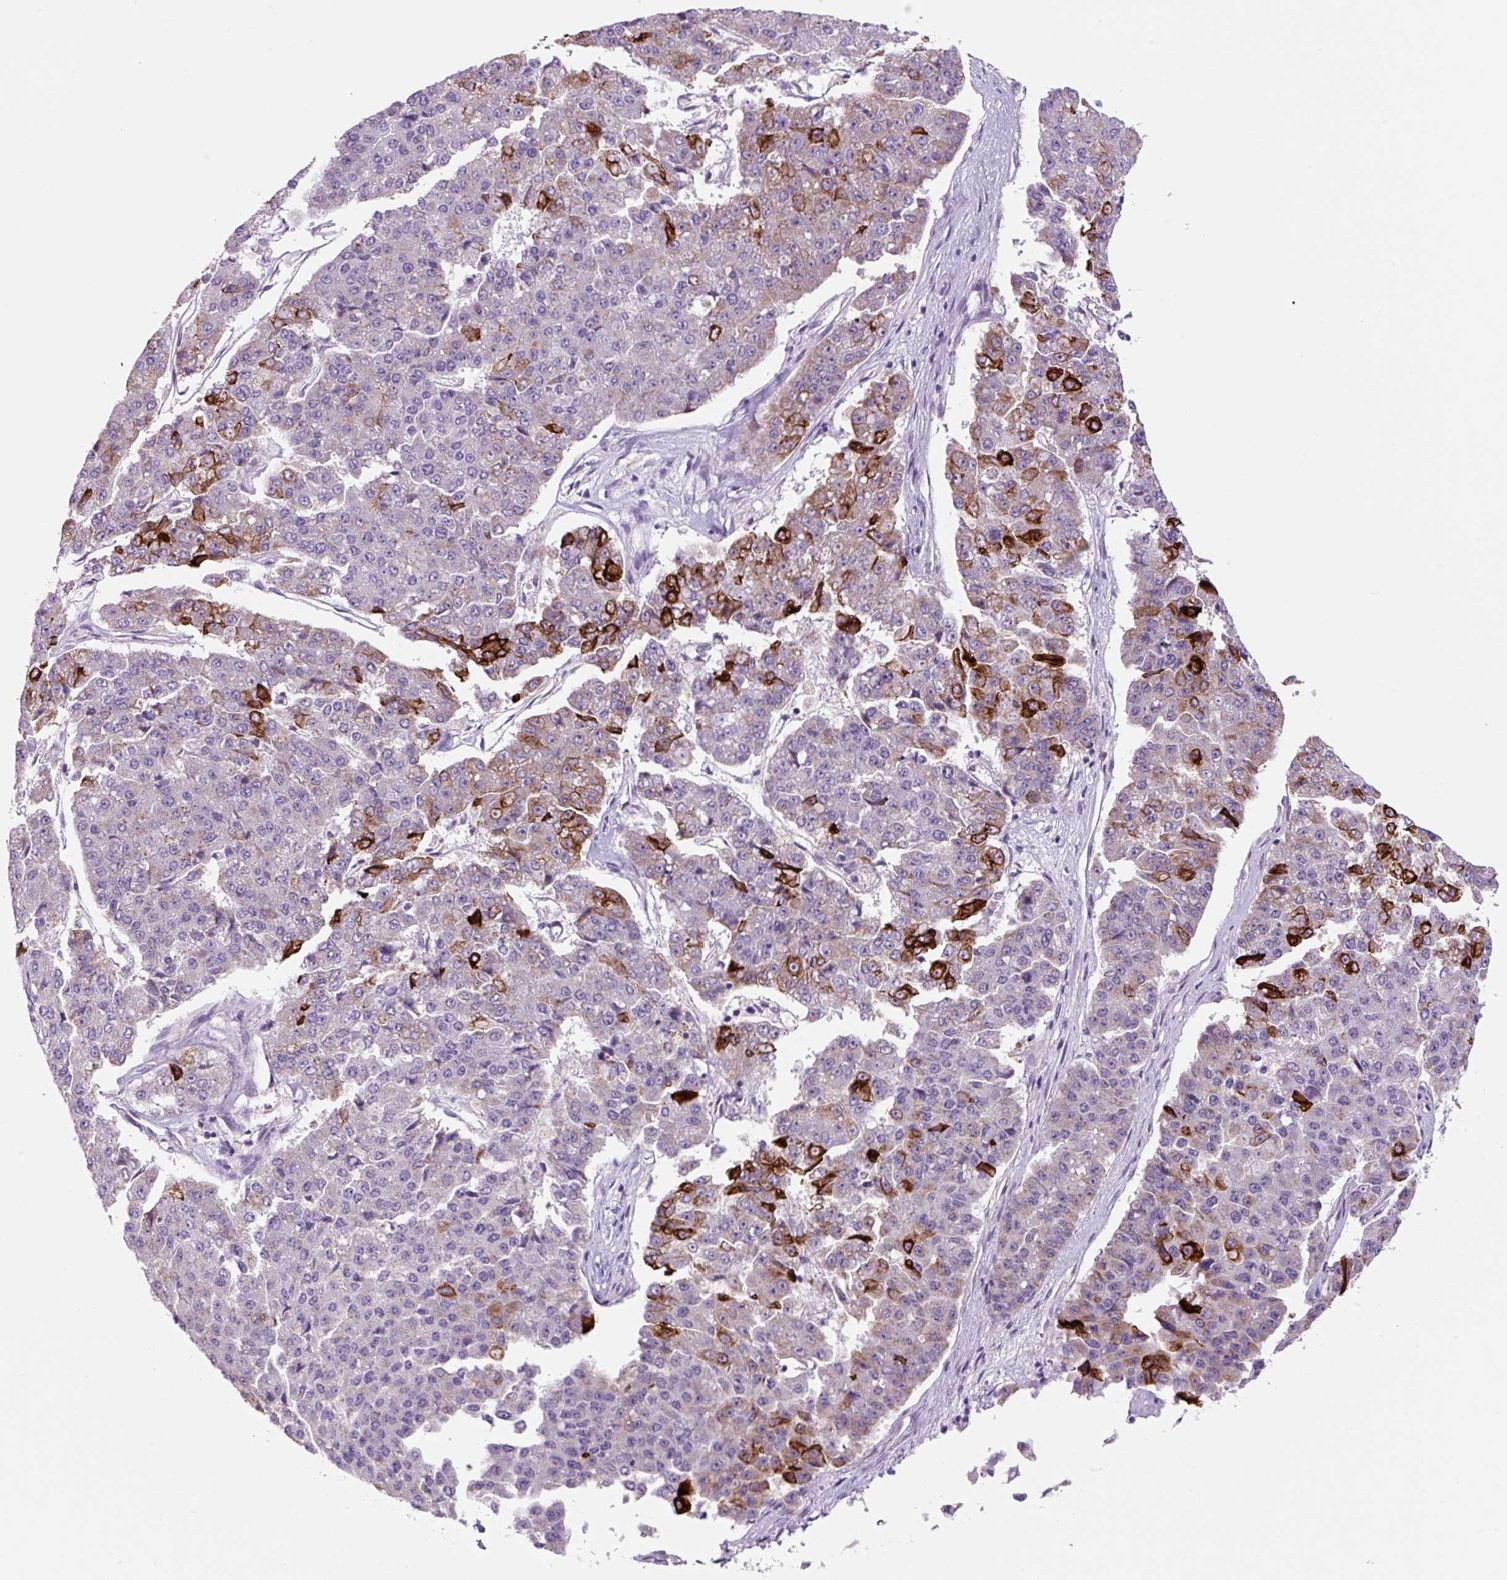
{"staining": {"intensity": "strong", "quantity": "25%-75%", "location": "cytoplasmic/membranous"}, "tissue": "pancreatic cancer", "cell_type": "Tumor cells", "image_type": "cancer", "snomed": [{"axis": "morphology", "description": "Adenocarcinoma, NOS"}, {"axis": "topography", "description": "Pancreas"}], "caption": "DAB (3,3'-diaminobenzidine) immunohistochemical staining of human pancreatic adenocarcinoma displays strong cytoplasmic/membranous protein staining in approximately 25%-75% of tumor cells. The staining was performed using DAB to visualize the protein expression in brown, while the nuclei were stained in blue with hematoxylin (Magnification: 20x).", "gene": "OGDHL", "patient": {"sex": "male", "age": 50}}